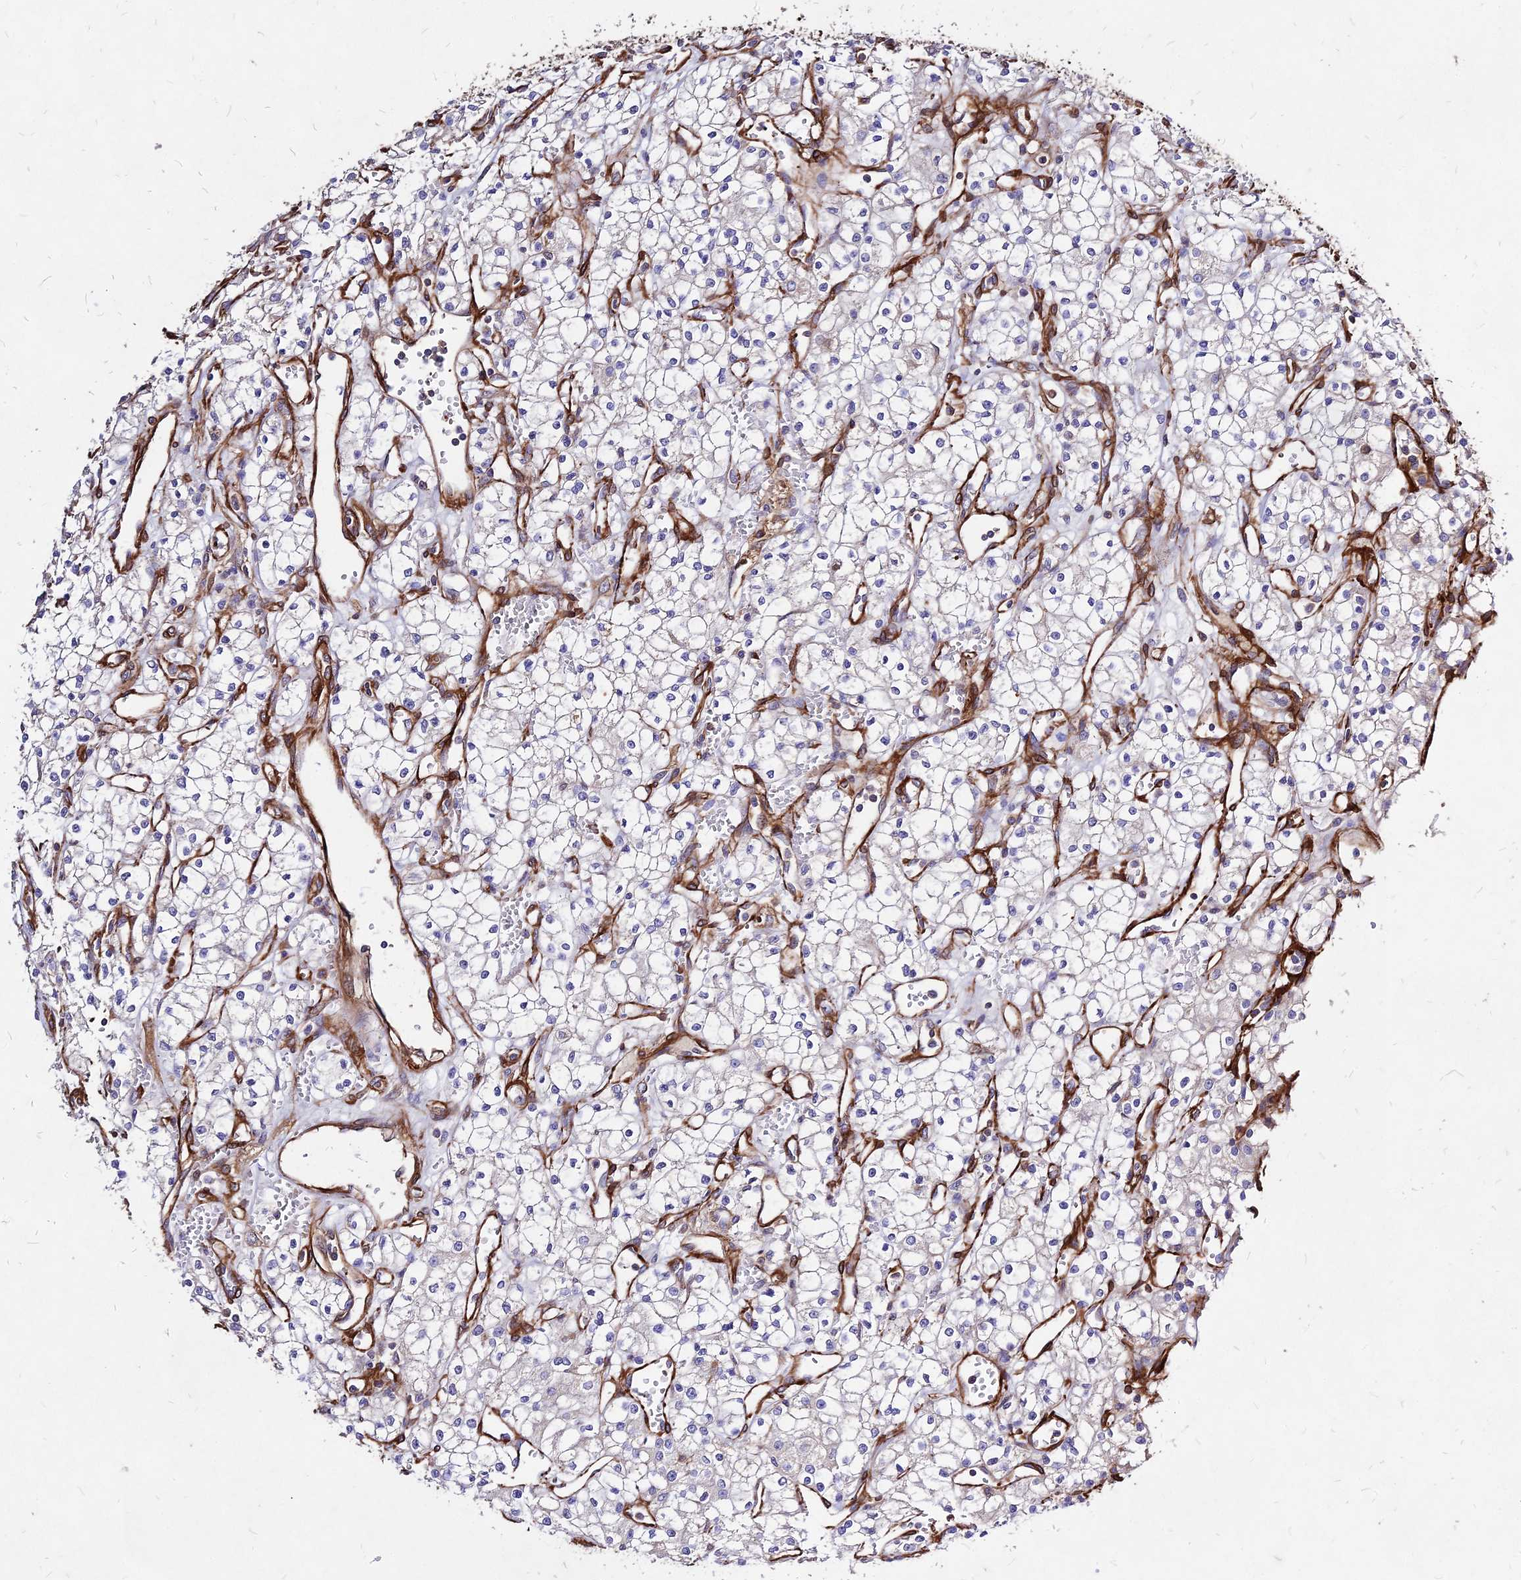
{"staining": {"intensity": "negative", "quantity": "none", "location": "none"}, "tissue": "renal cancer", "cell_type": "Tumor cells", "image_type": "cancer", "snomed": [{"axis": "morphology", "description": "Adenocarcinoma, NOS"}, {"axis": "topography", "description": "Kidney"}], "caption": "Immunohistochemistry image of neoplastic tissue: adenocarcinoma (renal) stained with DAB (3,3'-diaminobenzidine) displays no significant protein positivity in tumor cells. Brightfield microscopy of immunohistochemistry (IHC) stained with DAB (3,3'-diaminobenzidine) (brown) and hematoxylin (blue), captured at high magnification.", "gene": "EFCC1", "patient": {"sex": "male", "age": 59}}